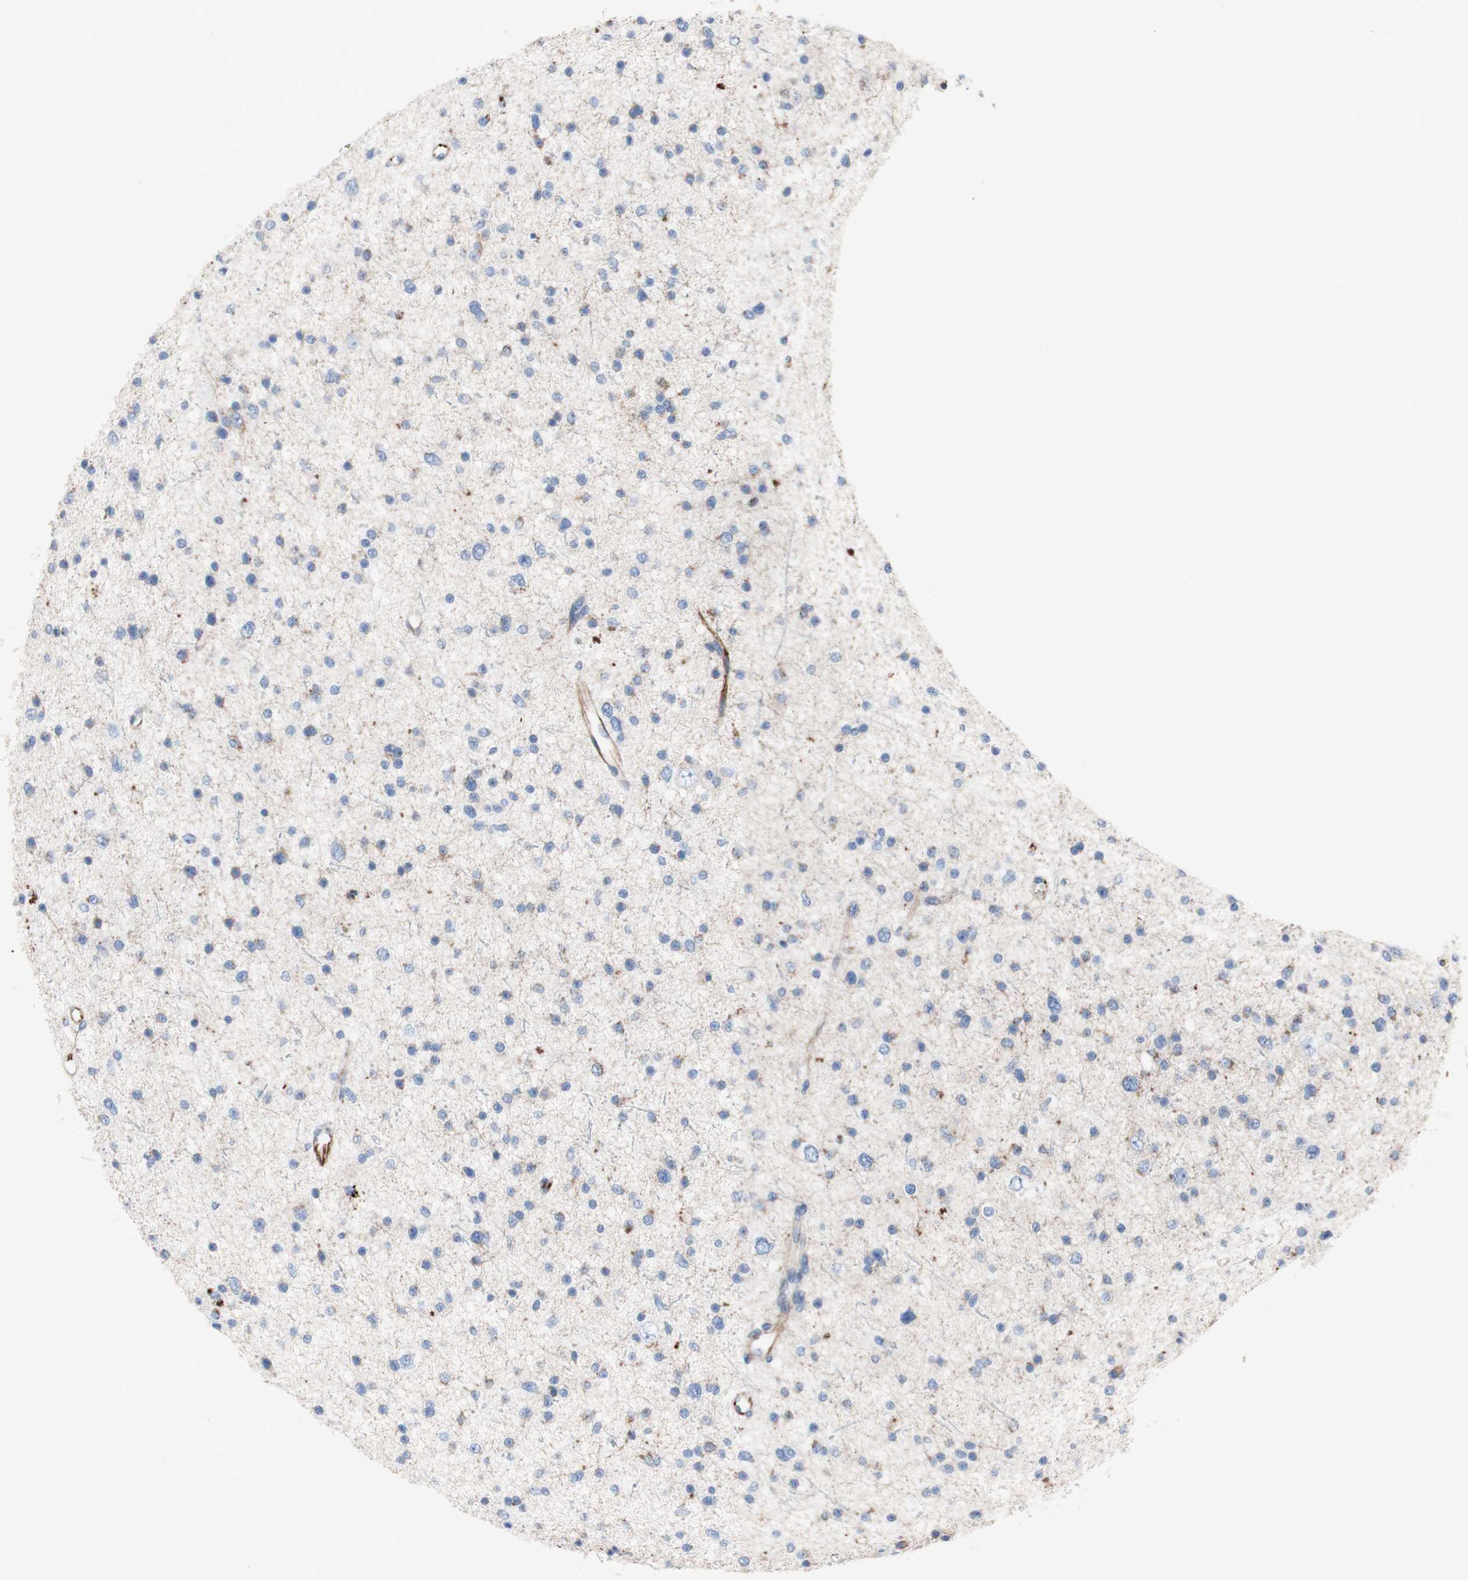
{"staining": {"intensity": "negative", "quantity": "none", "location": "none"}, "tissue": "glioma", "cell_type": "Tumor cells", "image_type": "cancer", "snomed": [{"axis": "morphology", "description": "Glioma, malignant, Low grade"}, {"axis": "topography", "description": "Brain"}], "caption": "Tumor cells show no significant expression in glioma.", "gene": "AGPAT5", "patient": {"sex": "female", "age": 37}}